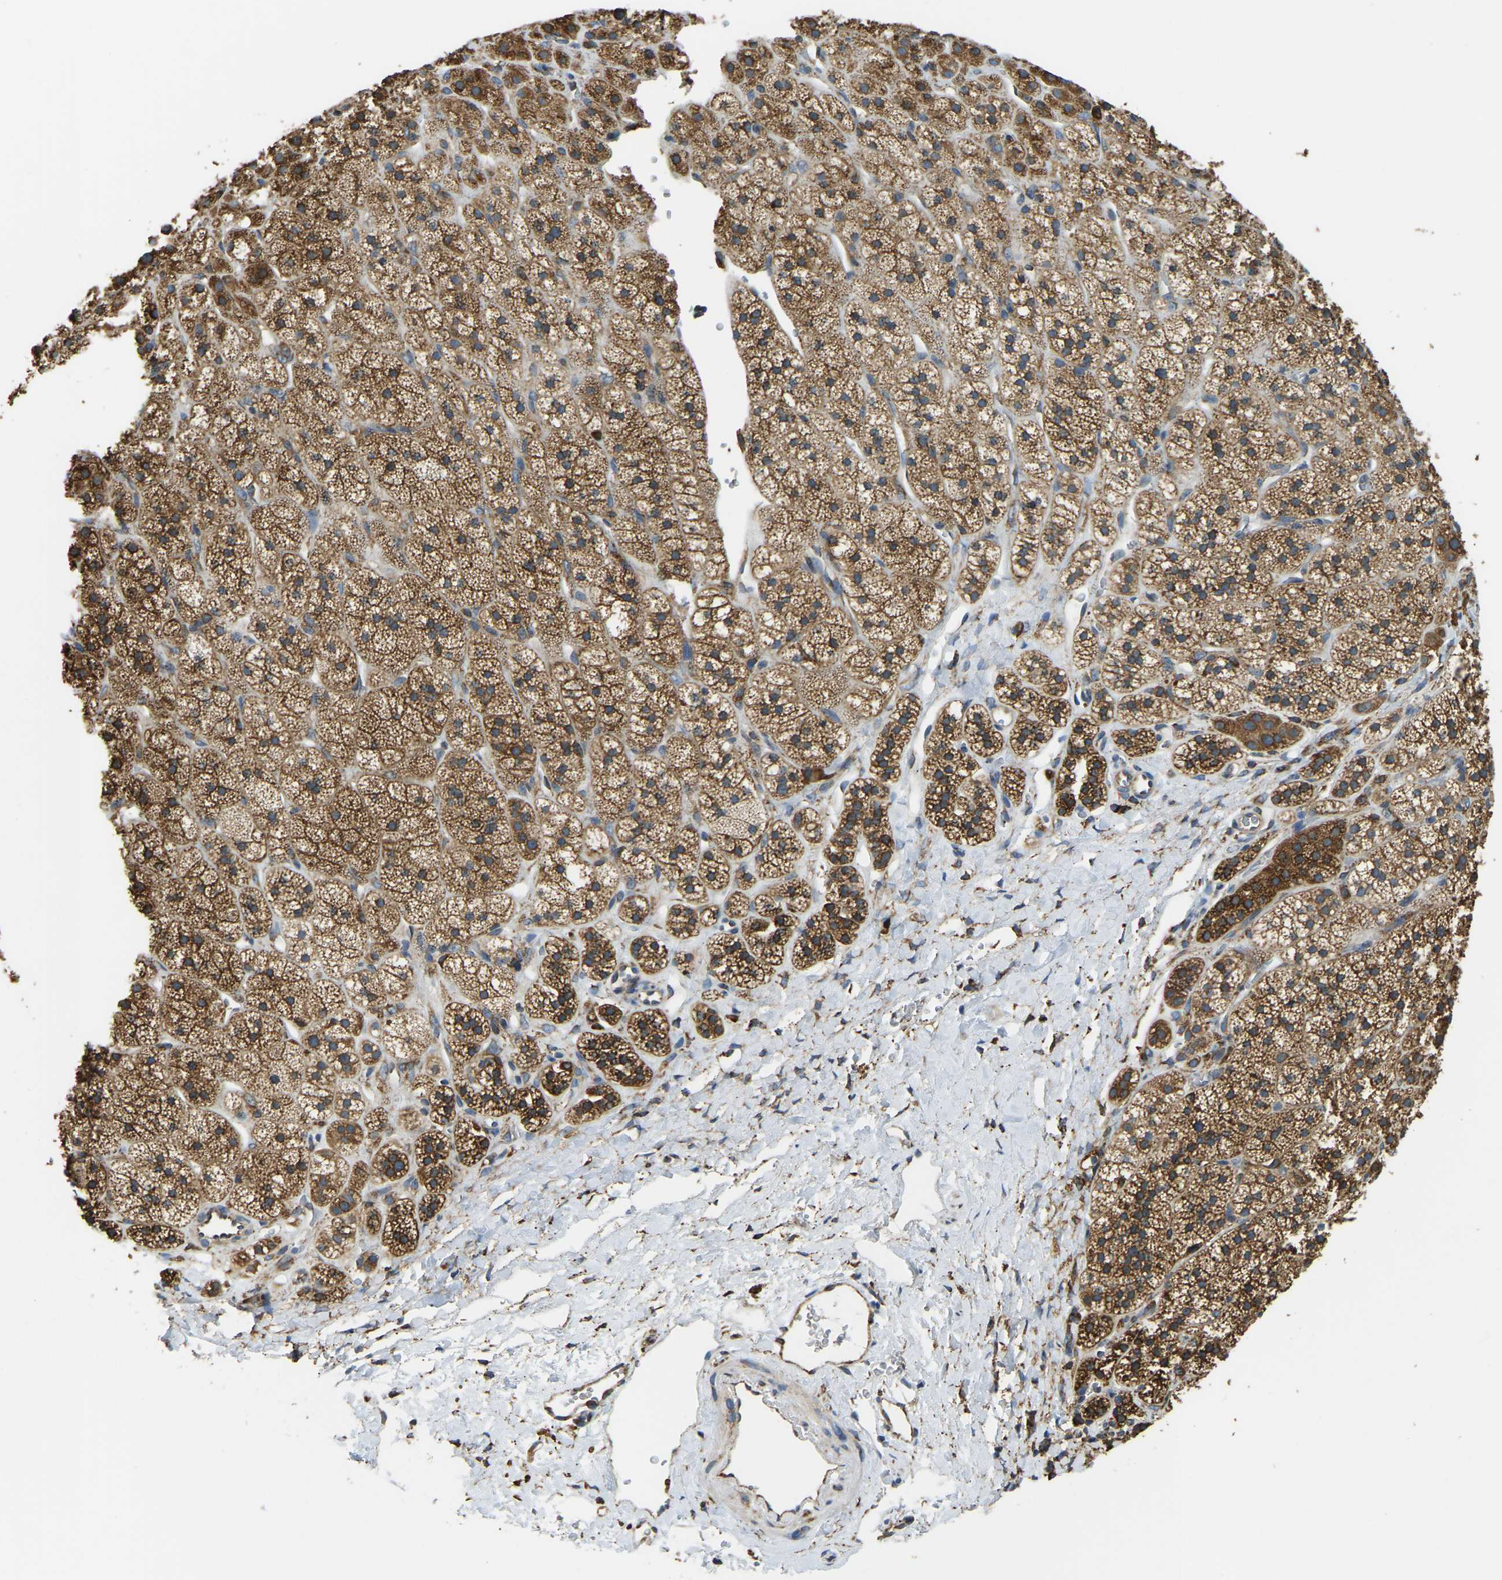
{"staining": {"intensity": "strong", "quantity": ">75%", "location": "cytoplasmic/membranous"}, "tissue": "adrenal gland", "cell_type": "Glandular cells", "image_type": "normal", "snomed": [{"axis": "morphology", "description": "Normal tissue, NOS"}, {"axis": "topography", "description": "Adrenal gland"}], "caption": "Immunohistochemistry photomicrograph of unremarkable human adrenal gland stained for a protein (brown), which shows high levels of strong cytoplasmic/membranous expression in approximately >75% of glandular cells.", "gene": "RNF115", "patient": {"sex": "male", "age": 56}}